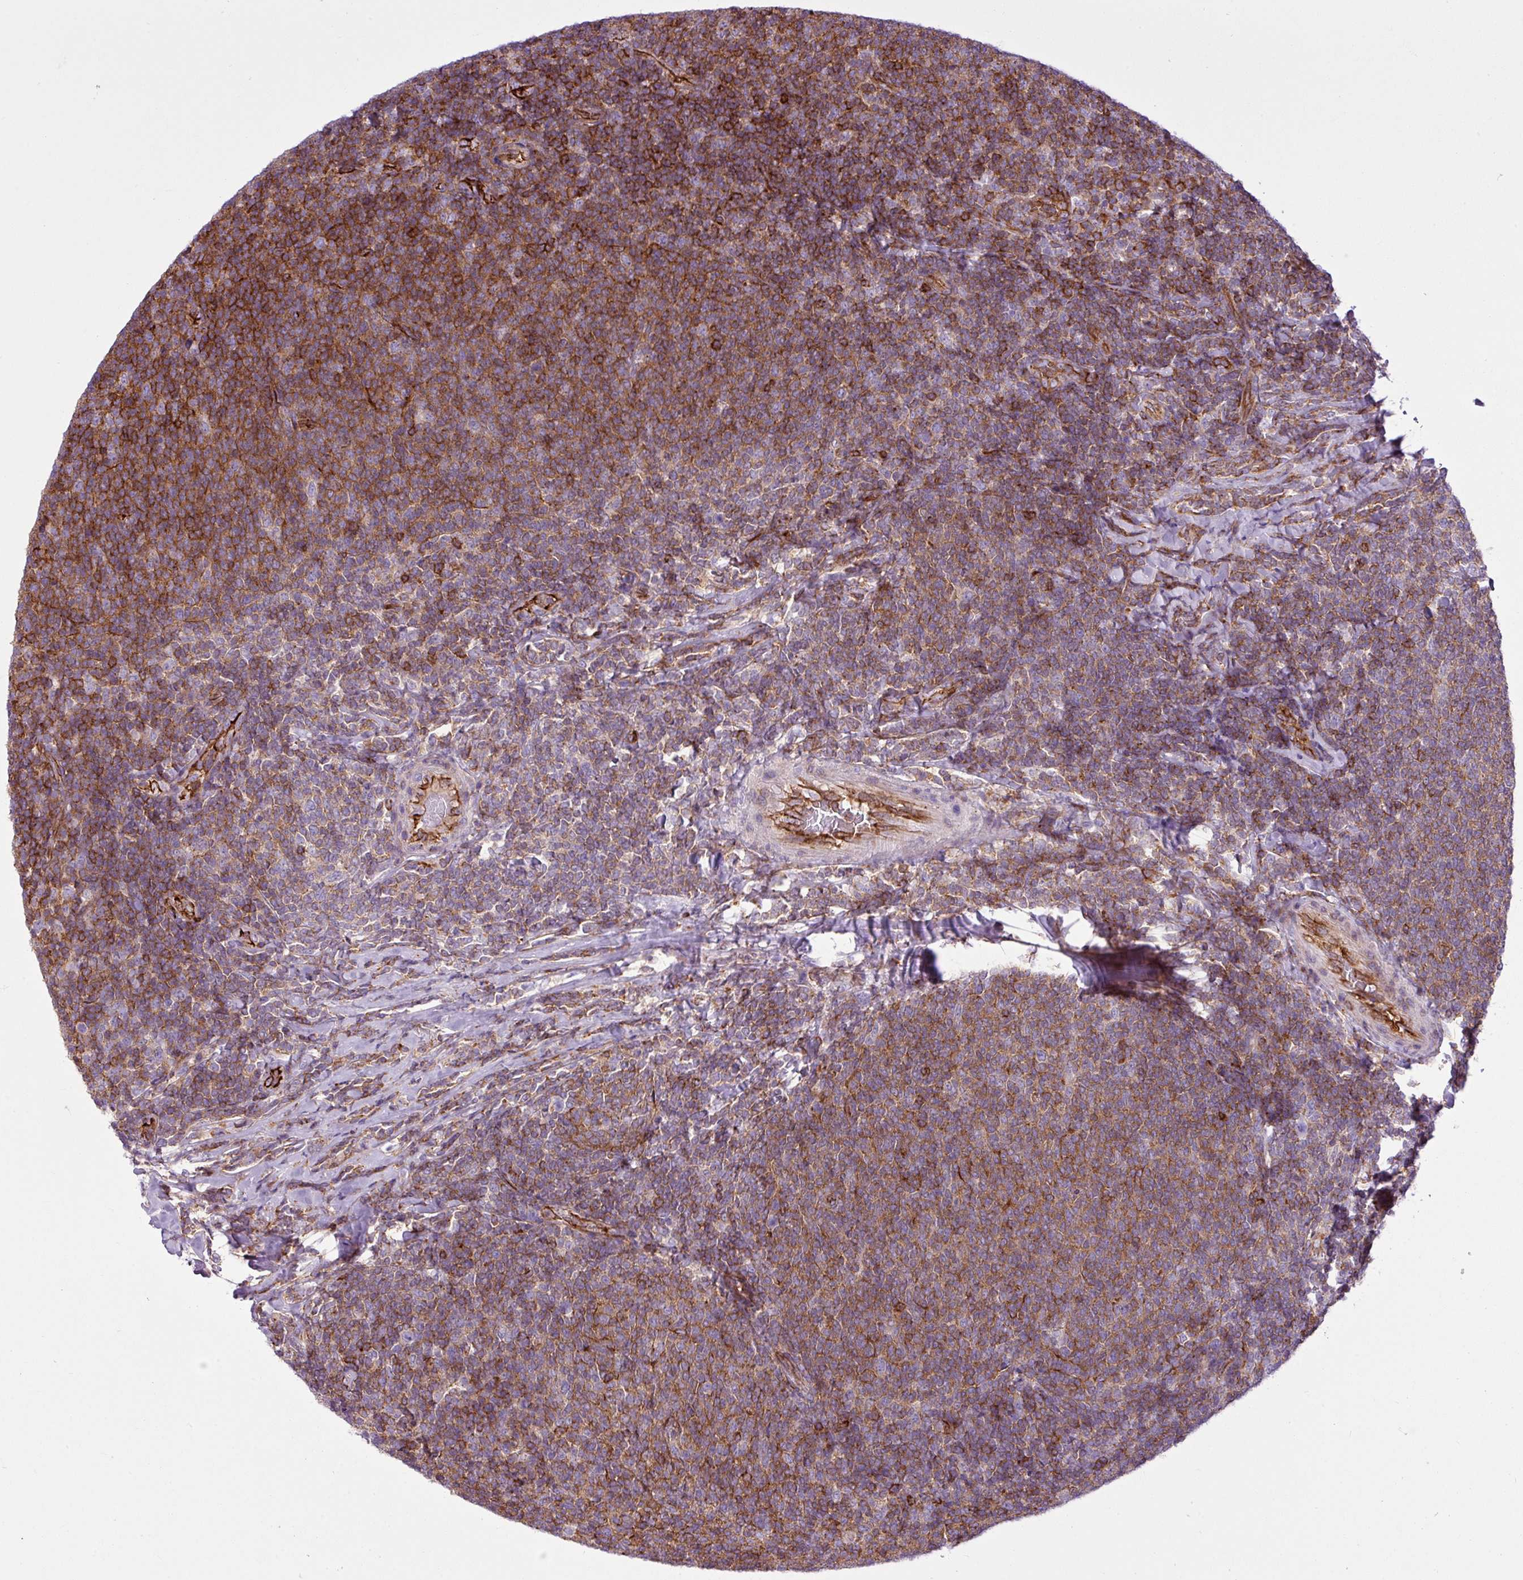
{"staining": {"intensity": "moderate", "quantity": ">75%", "location": "cytoplasmic/membranous"}, "tissue": "lymphoma", "cell_type": "Tumor cells", "image_type": "cancer", "snomed": [{"axis": "morphology", "description": "Malignant lymphoma, non-Hodgkin's type, Low grade"}, {"axis": "topography", "description": "Lymph node"}], "caption": "Lymphoma stained with a brown dye shows moderate cytoplasmic/membranous positive expression in approximately >75% of tumor cells.", "gene": "EME2", "patient": {"sex": "male", "age": 52}}